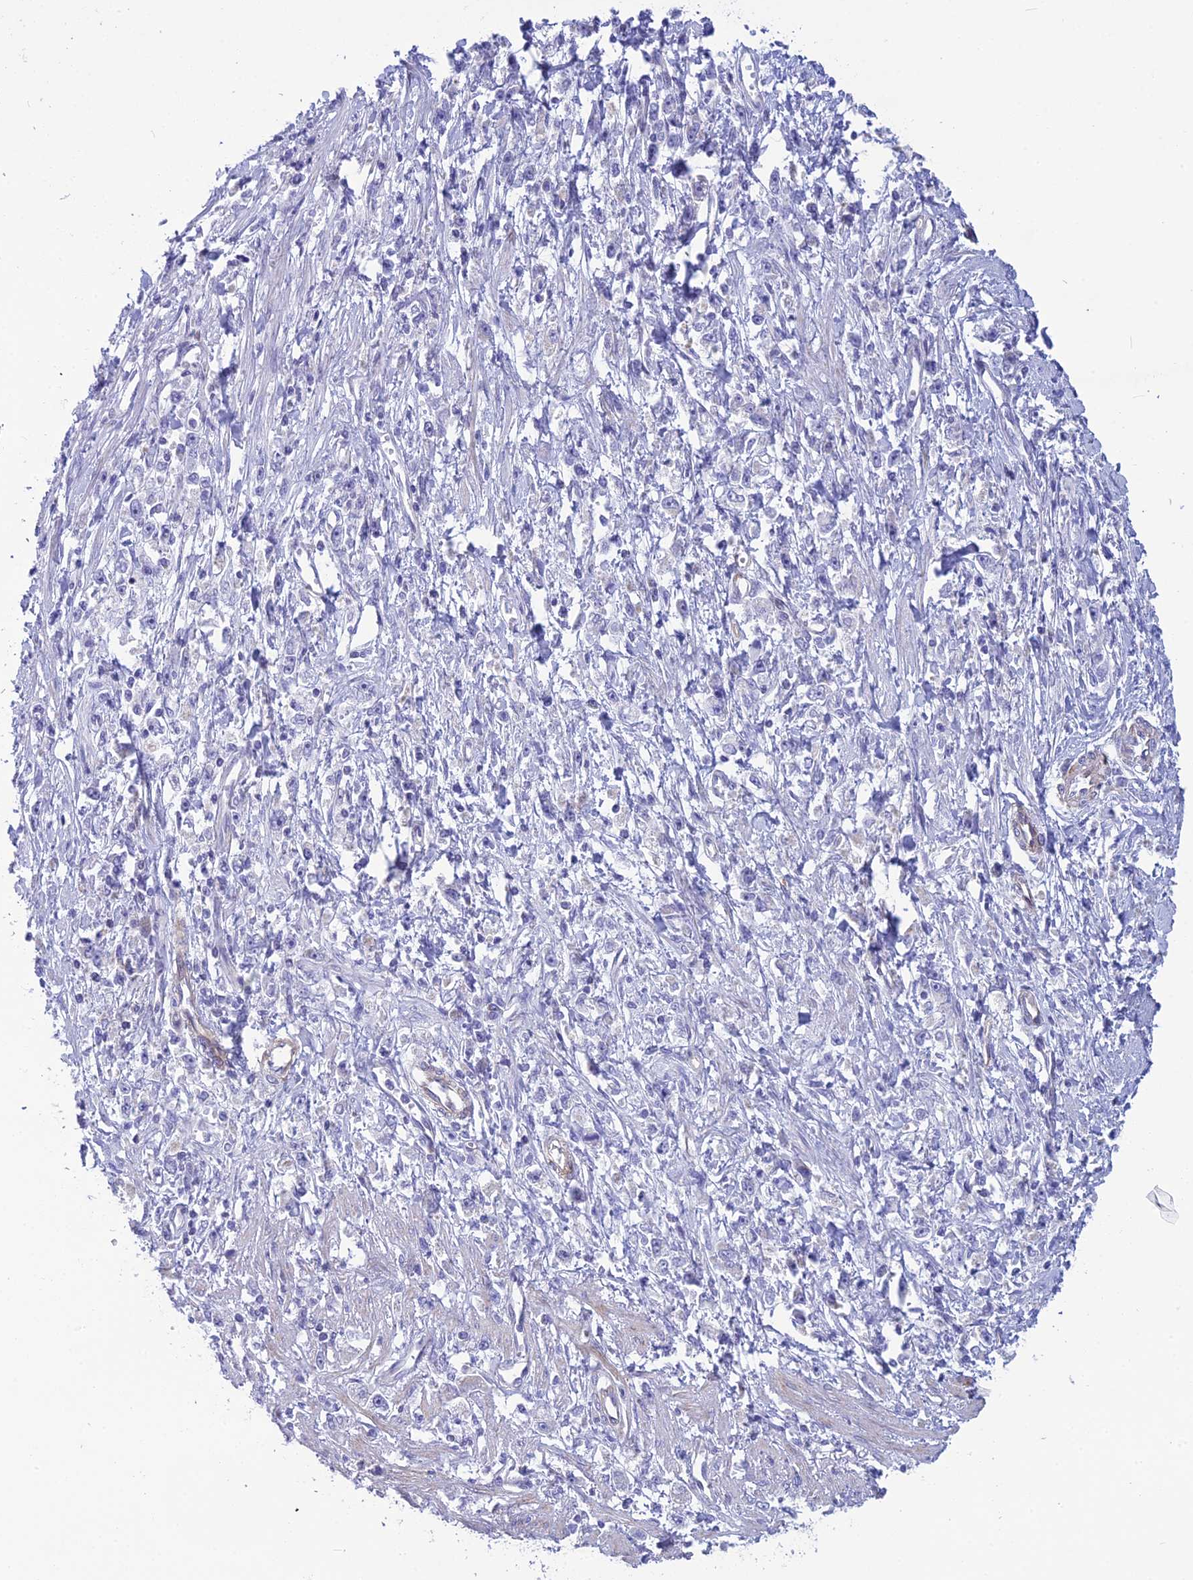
{"staining": {"intensity": "negative", "quantity": "none", "location": "none"}, "tissue": "stomach cancer", "cell_type": "Tumor cells", "image_type": "cancer", "snomed": [{"axis": "morphology", "description": "Adenocarcinoma, NOS"}, {"axis": "topography", "description": "Stomach"}], "caption": "Micrograph shows no protein staining in tumor cells of stomach cancer (adenocarcinoma) tissue.", "gene": "POMGNT1", "patient": {"sex": "female", "age": 59}}